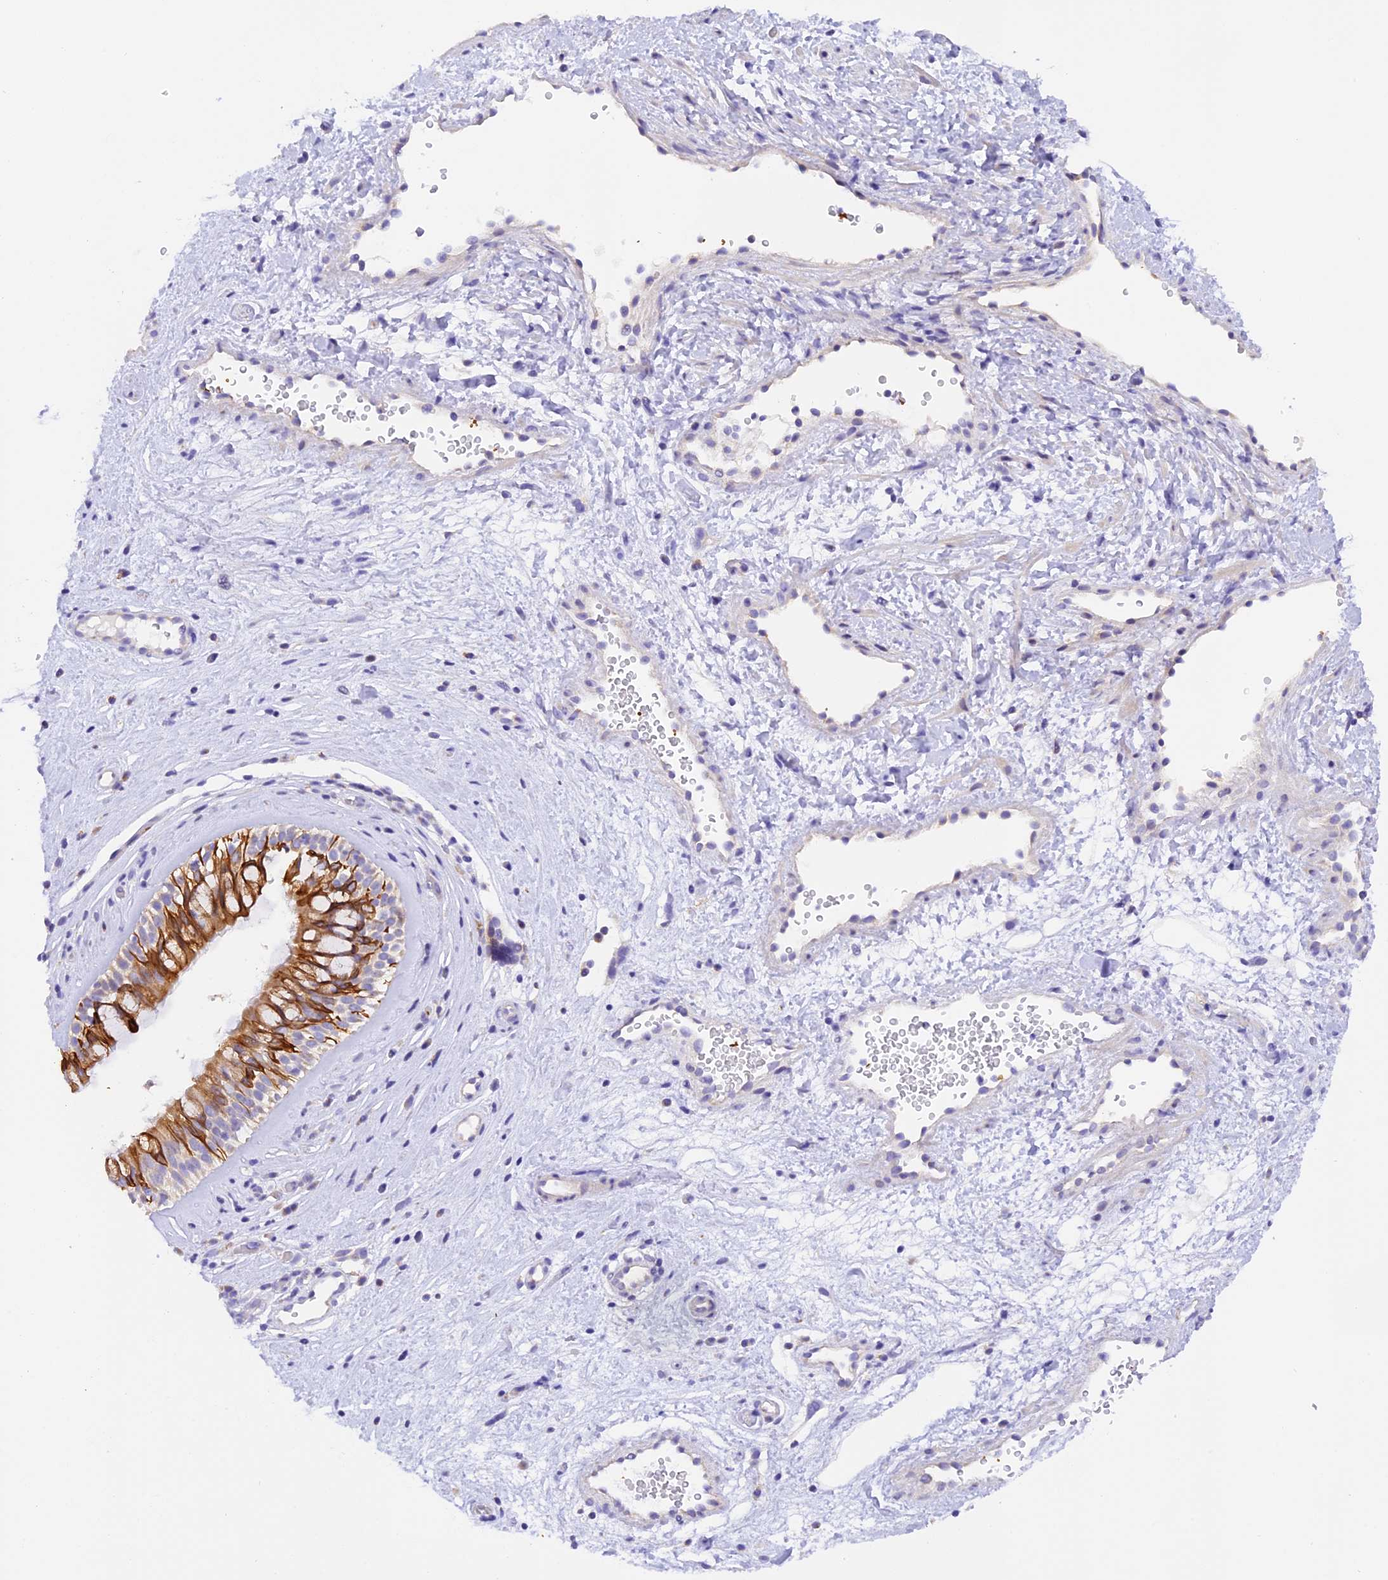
{"staining": {"intensity": "moderate", "quantity": ">75%", "location": "cytoplasmic/membranous"}, "tissue": "nasopharynx", "cell_type": "Respiratory epithelial cells", "image_type": "normal", "snomed": [{"axis": "morphology", "description": "Normal tissue, NOS"}, {"axis": "topography", "description": "Nasopharynx"}], "caption": "Protein staining of normal nasopharynx exhibits moderate cytoplasmic/membranous staining in about >75% of respiratory epithelial cells.", "gene": "PKIA", "patient": {"sex": "male", "age": 32}}